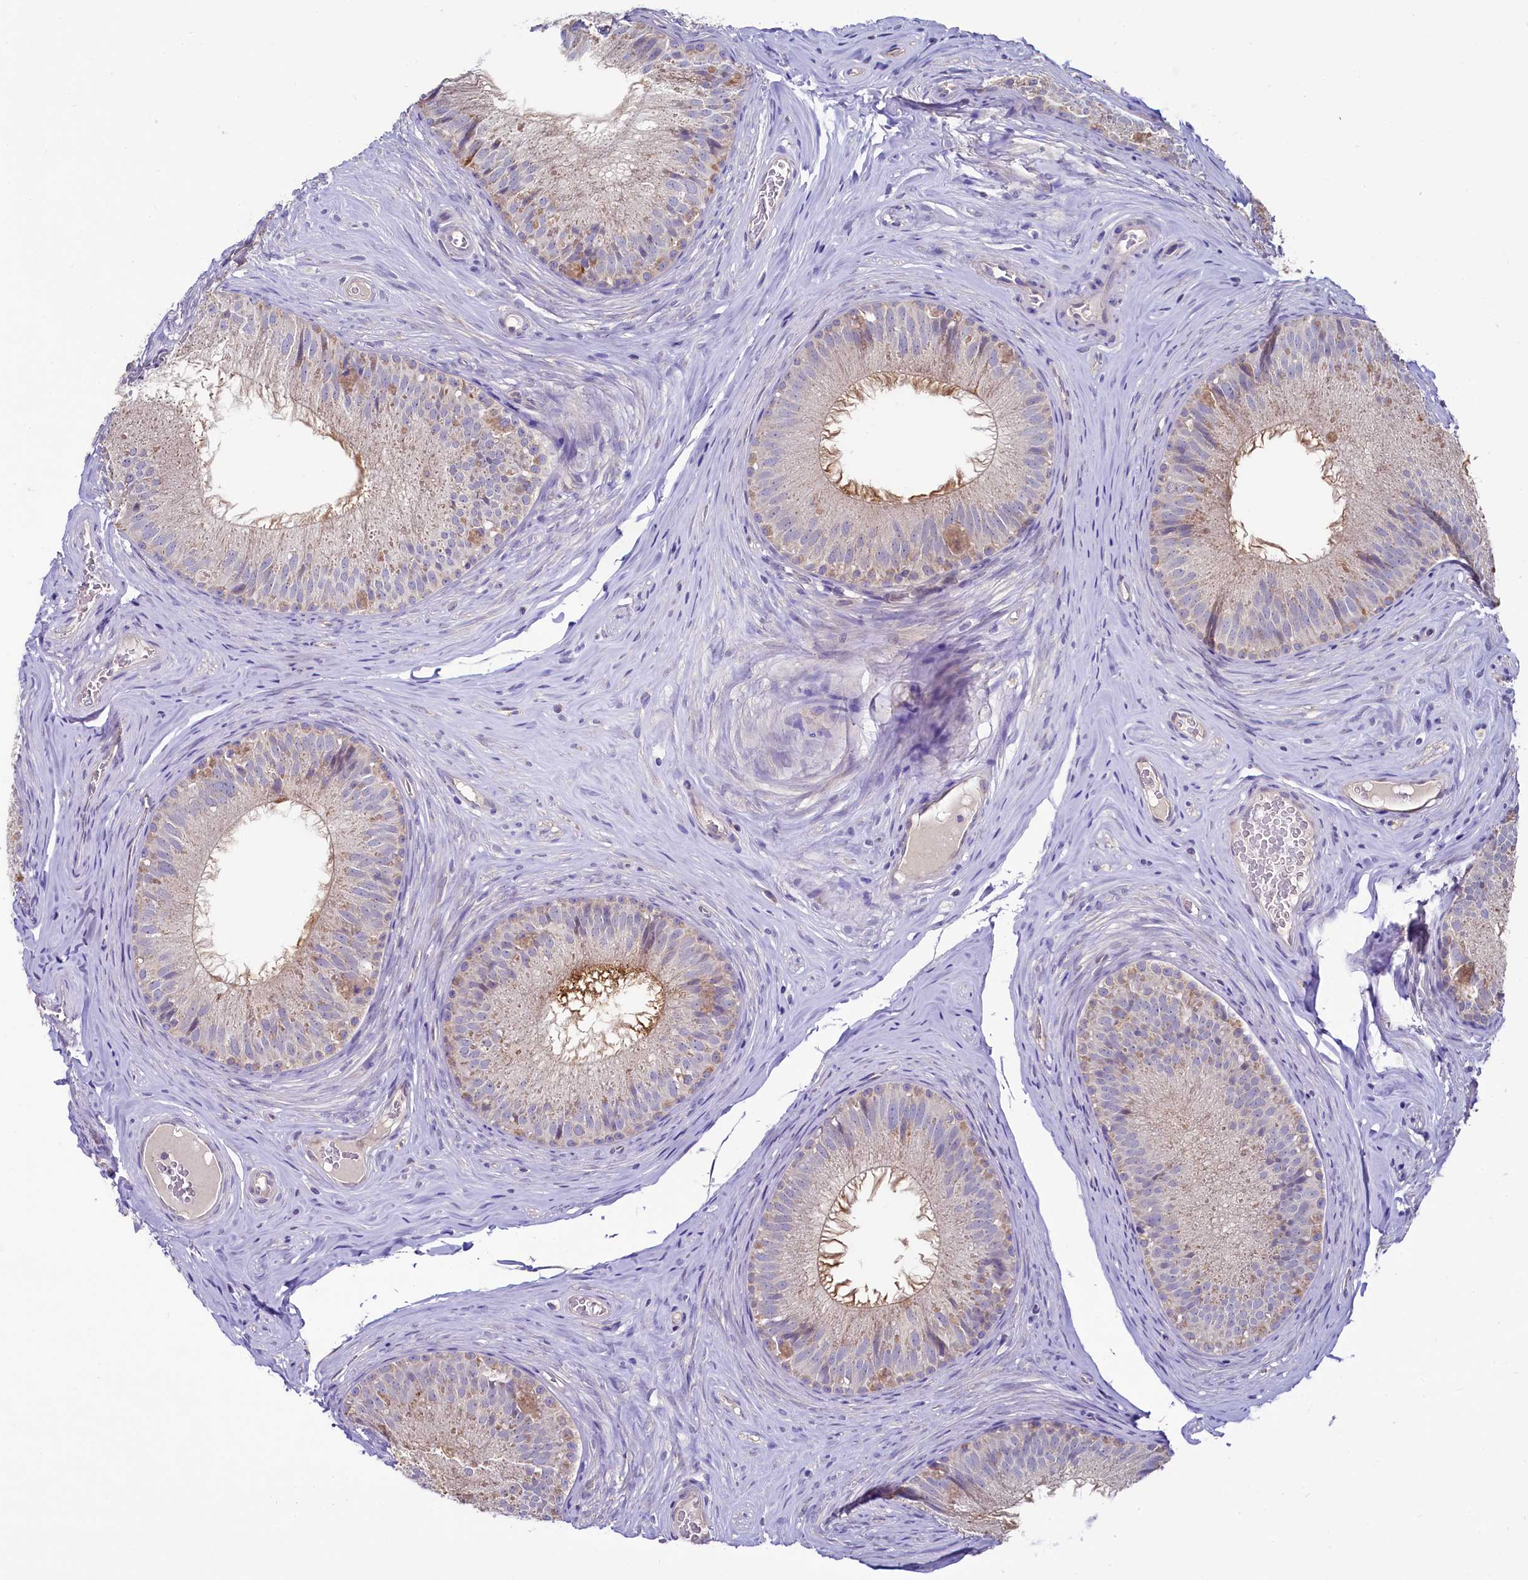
{"staining": {"intensity": "moderate", "quantity": "25%-75%", "location": "cytoplasmic/membranous"}, "tissue": "epididymis", "cell_type": "Glandular cells", "image_type": "normal", "snomed": [{"axis": "morphology", "description": "Normal tissue, NOS"}, {"axis": "topography", "description": "Epididymis"}], "caption": "Immunohistochemistry (IHC) (DAB) staining of benign human epididymis demonstrates moderate cytoplasmic/membranous protein staining in approximately 25%-75% of glandular cells. Immunohistochemistry (IHC) stains the protein in brown and the nuclei are stained blue.", "gene": "MRPL57", "patient": {"sex": "male", "age": 34}}